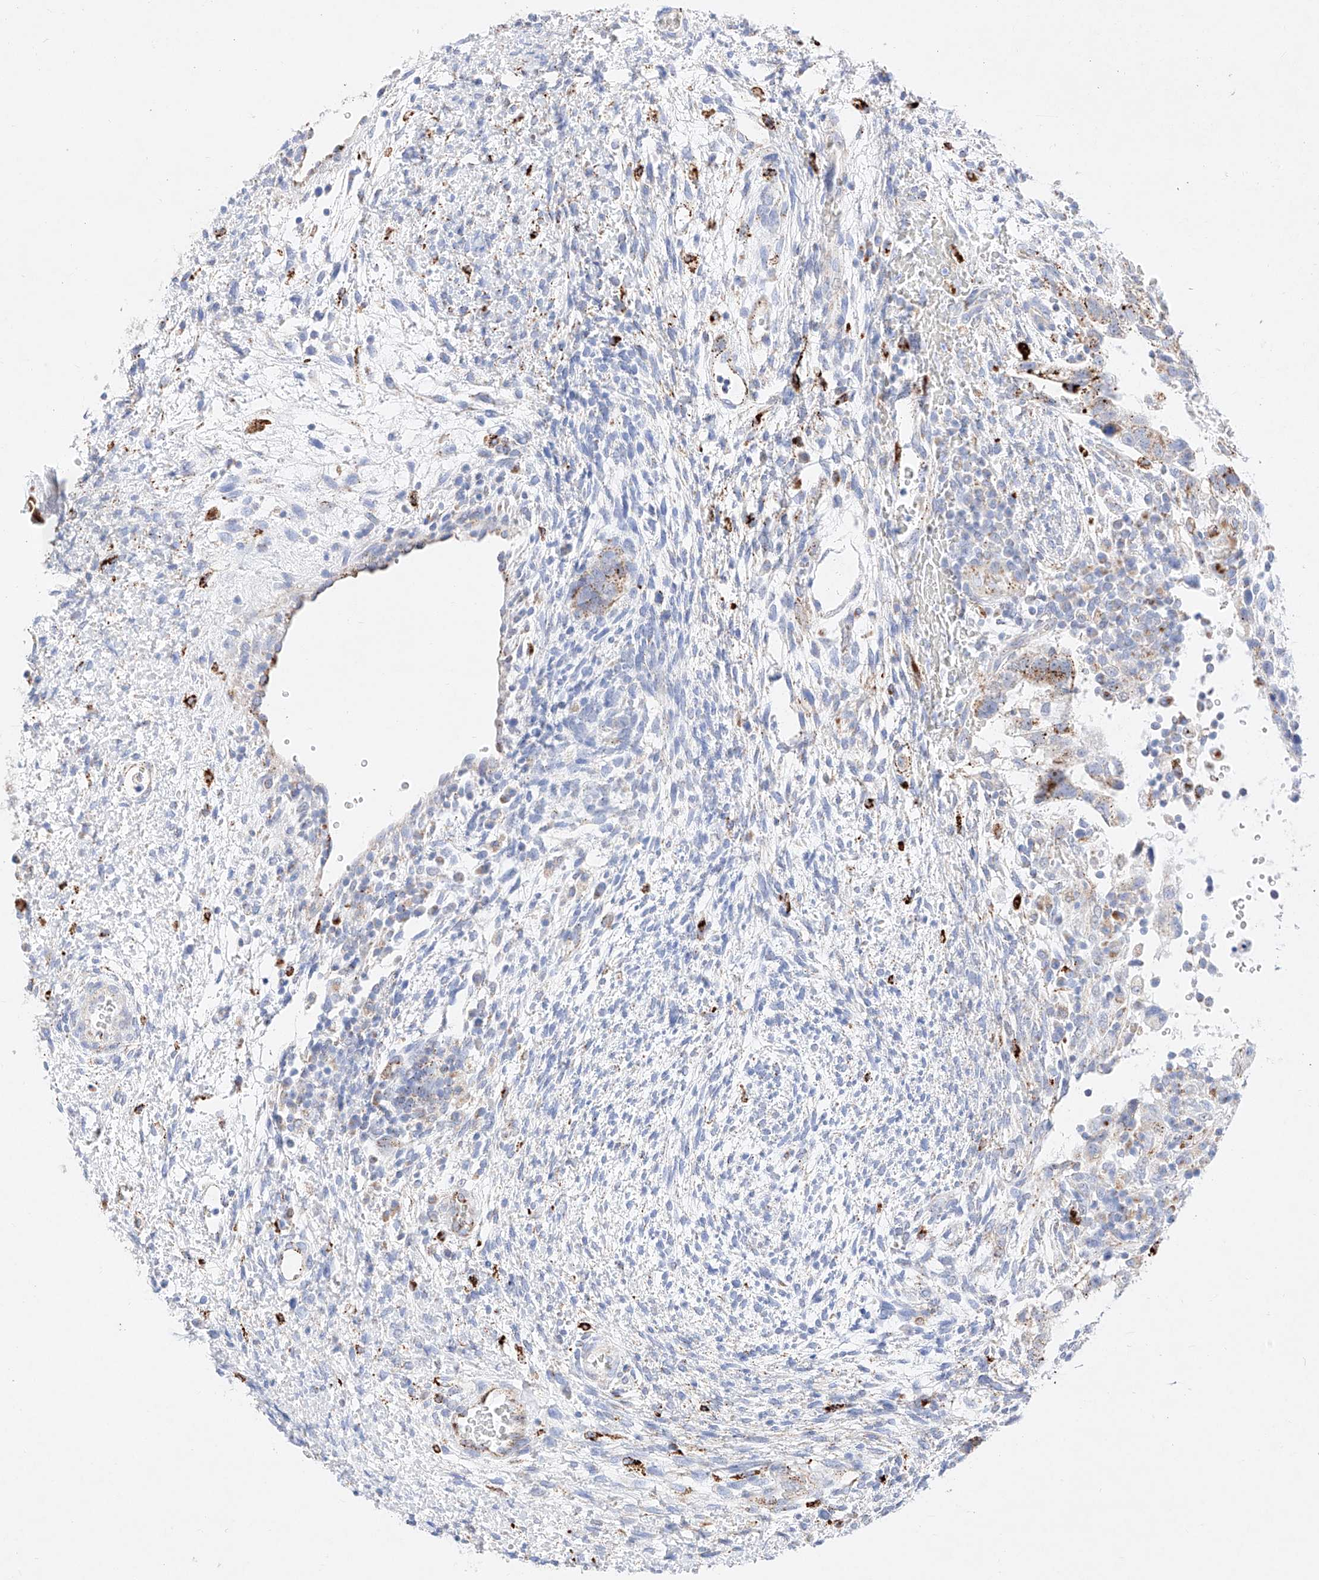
{"staining": {"intensity": "weak", "quantity": "<25%", "location": "cytoplasmic/membranous"}, "tissue": "testis cancer", "cell_type": "Tumor cells", "image_type": "cancer", "snomed": [{"axis": "morphology", "description": "Carcinoma, Embryonal, NOS"}, {"axis": "topography", "description": "Testis"}], "caption": "Immunohistochemistry of testis cancer reveals no staining in tumor cells.", "gene": "C6orf62", "patient": {"sex": "male", "age": 37}}